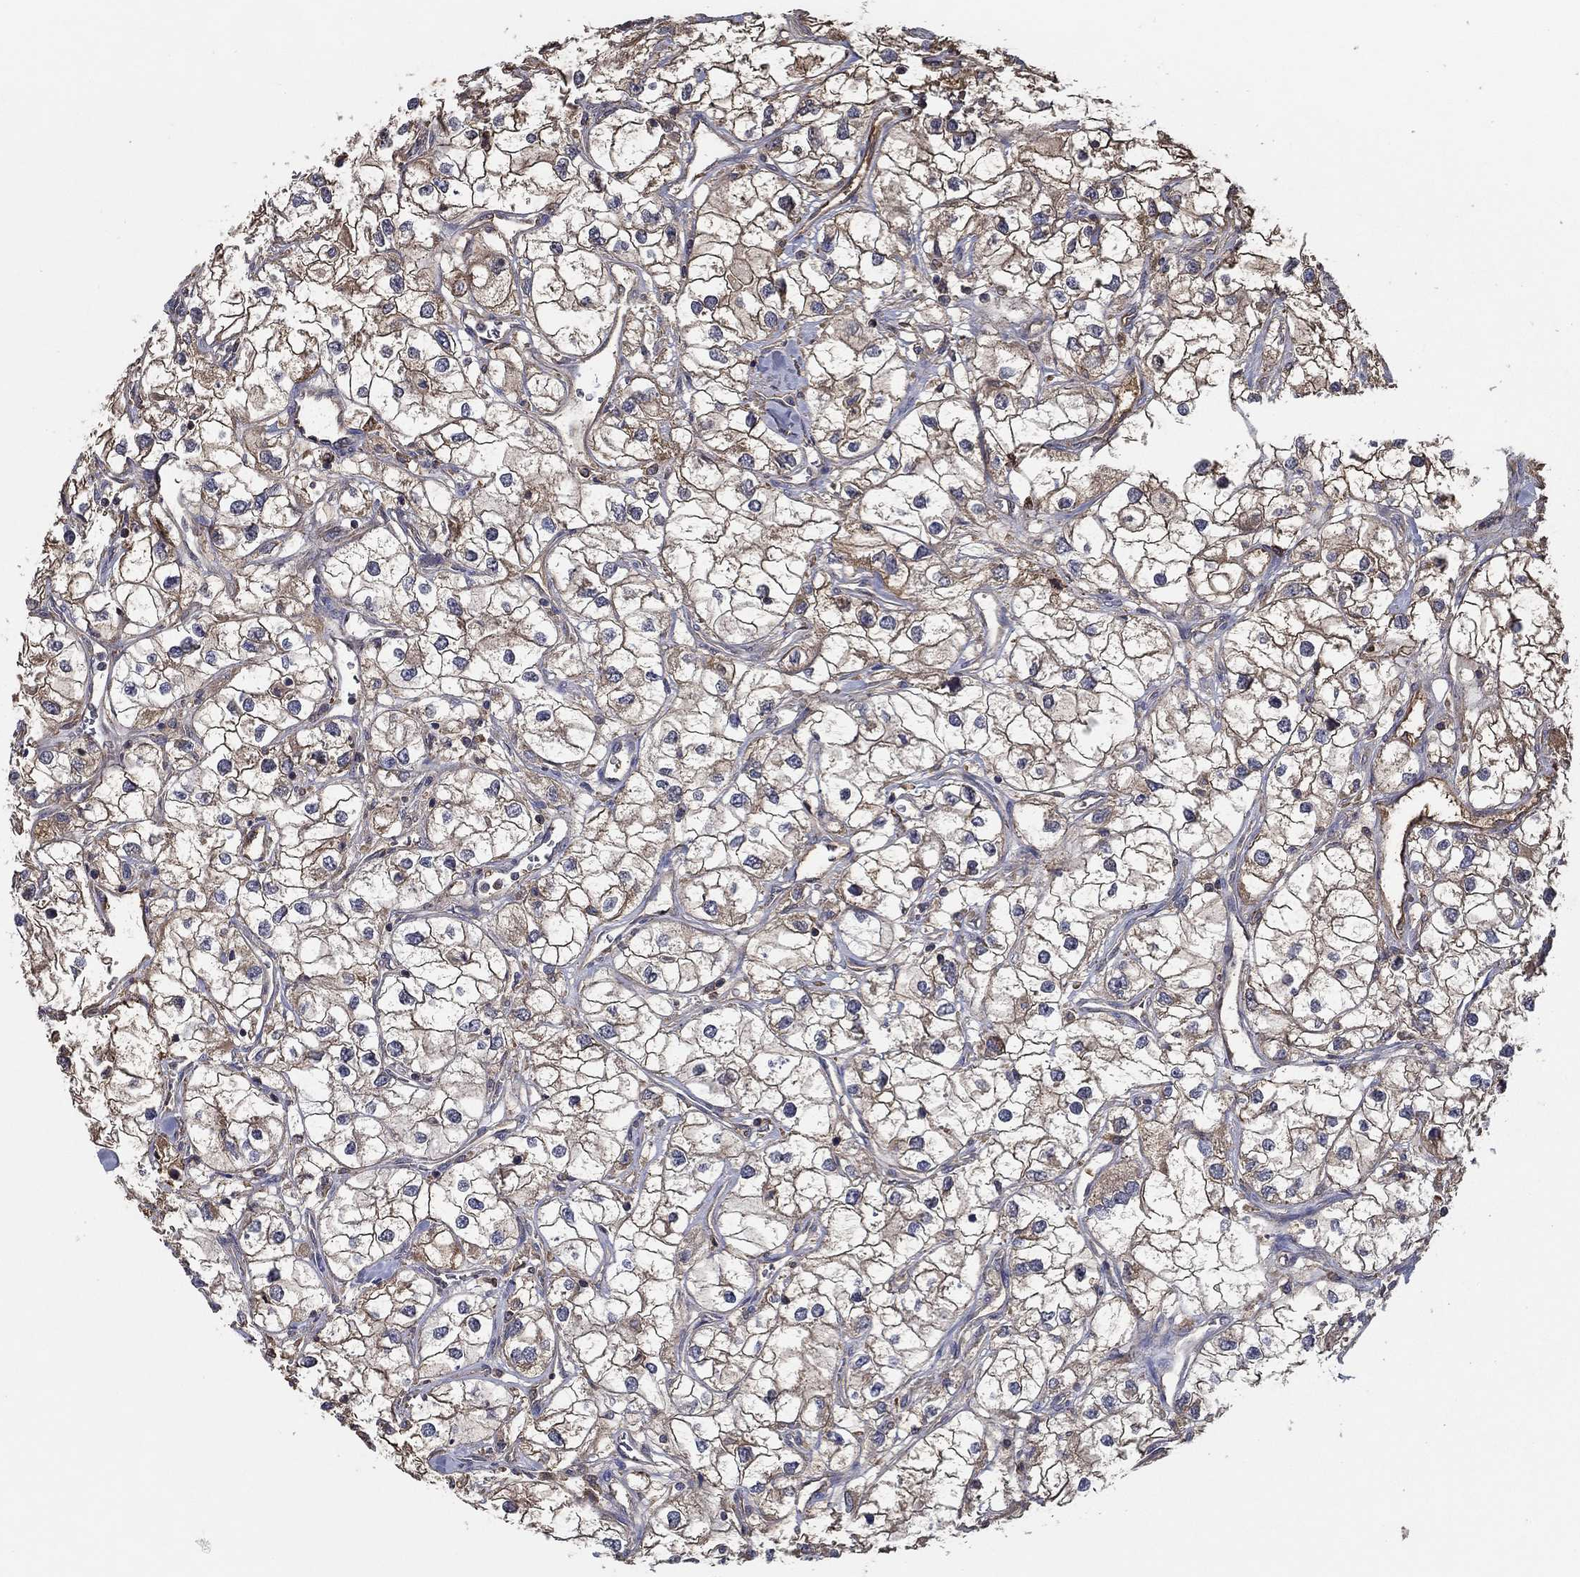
{"staining": {"intensity": "moderate", "quantity": "25%-75%", "location": "cytoplasmic/membranous"}, "tissue": "renal cancer", "cell_type": "Tumor cells", "image_type": "cancer", "snomed": [{"axis": "morphology", "description": "Adenocarcinoma, NOS"}, {"axis": "topography", "description": "Kidney"}], "caption": "This is a histology image of immunohistochemistry staining of adenocarcinoma (renal), which shows moderate positivity in the cytoplasmic/membranous of tumor cells.", "gene": "IL10", "patient": {"sex": "male", "age": 59}}